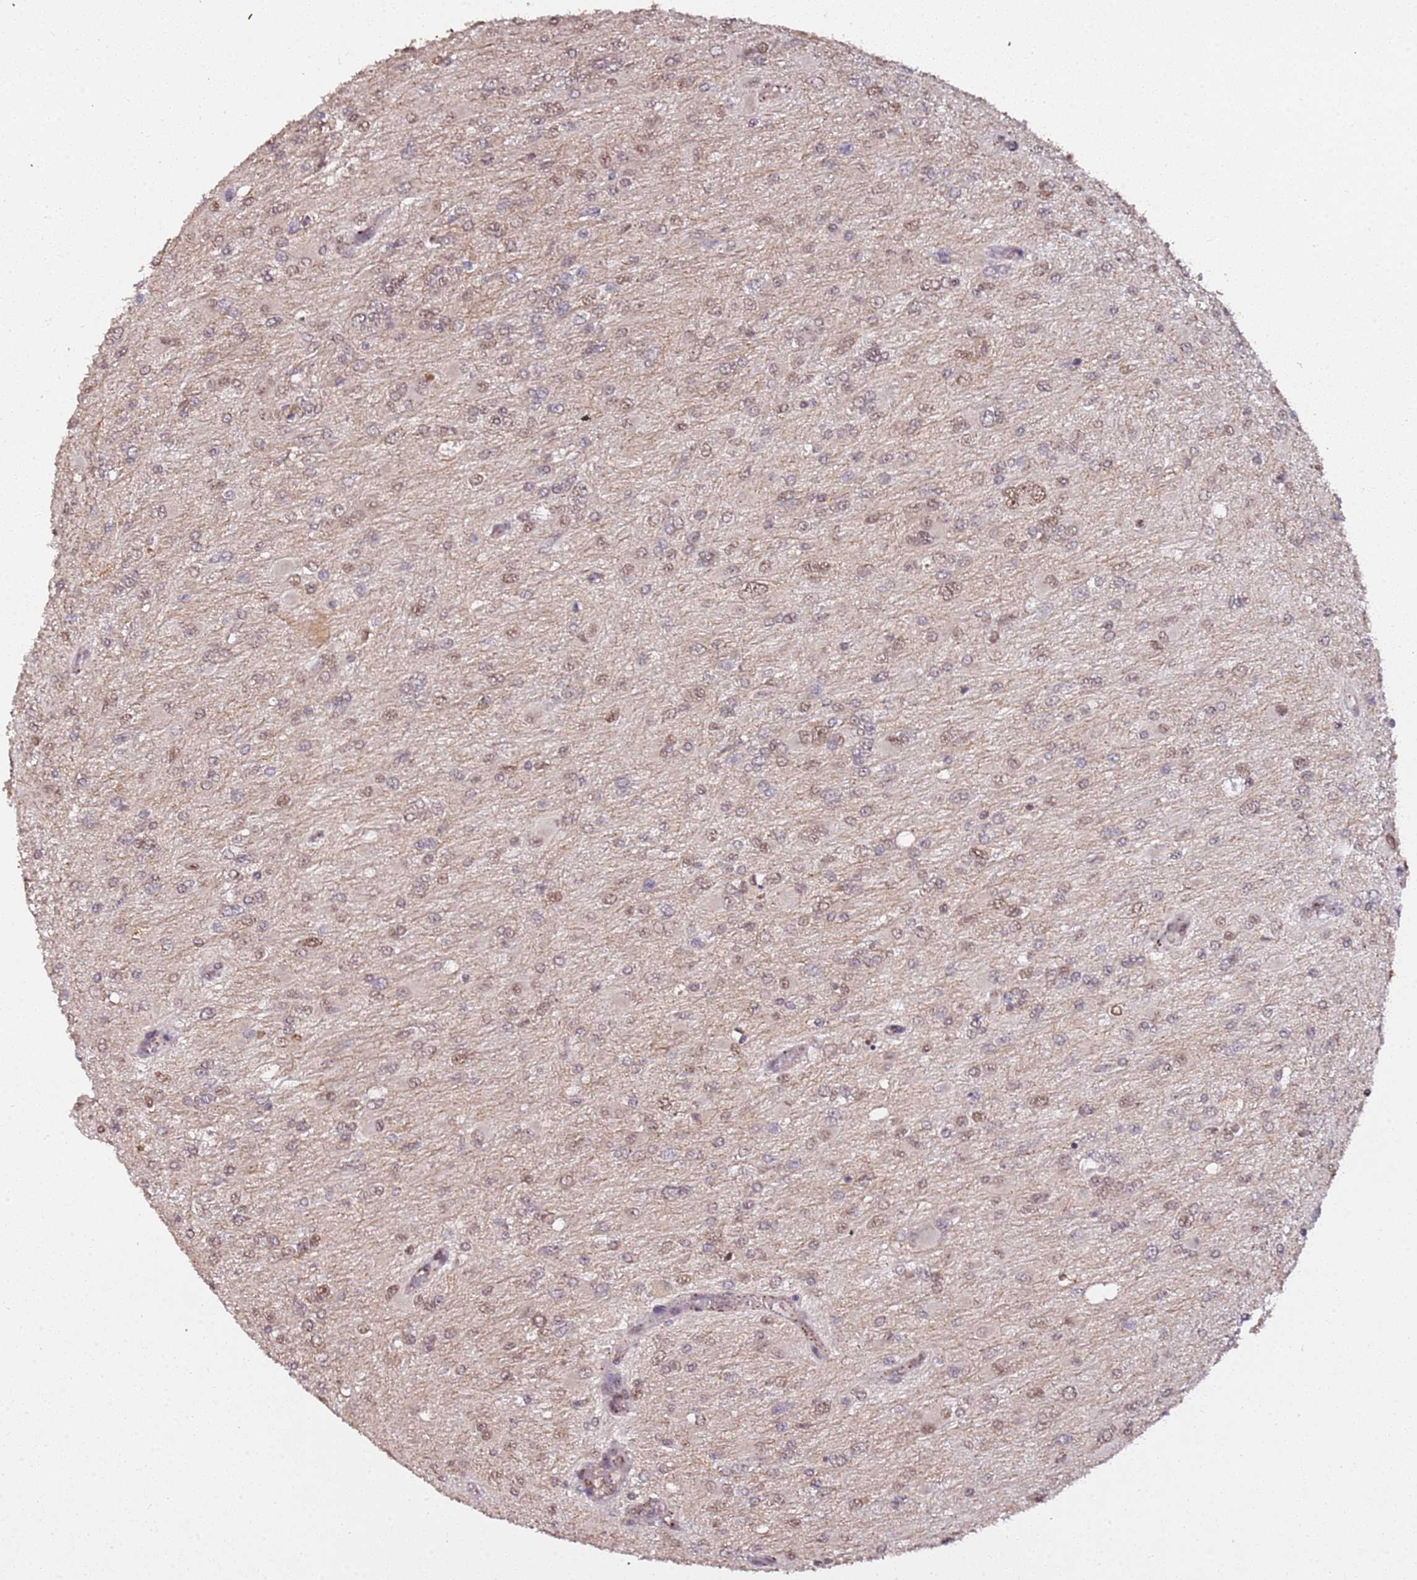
{"staining": {"intensity": "moderate", "quantity": "25%-75%", "location": "nuclear"}, "tissue": "glioma", "cell_type": "Tumor cells", "image_type": "cancer", "snomed": [{"axis": "morphology", "description": "Glioma, malignant, High grade"}, {"axis": "topography", "description": "Cerebral cortex"}], "caption": "About 25%-75% of tumor cells in human glioma display moderate nuclear protein positivity as visualized by brown immunohistochemical staining.", "gene": "POLR3H", "patient": {"sex": "female", "age": 36}}